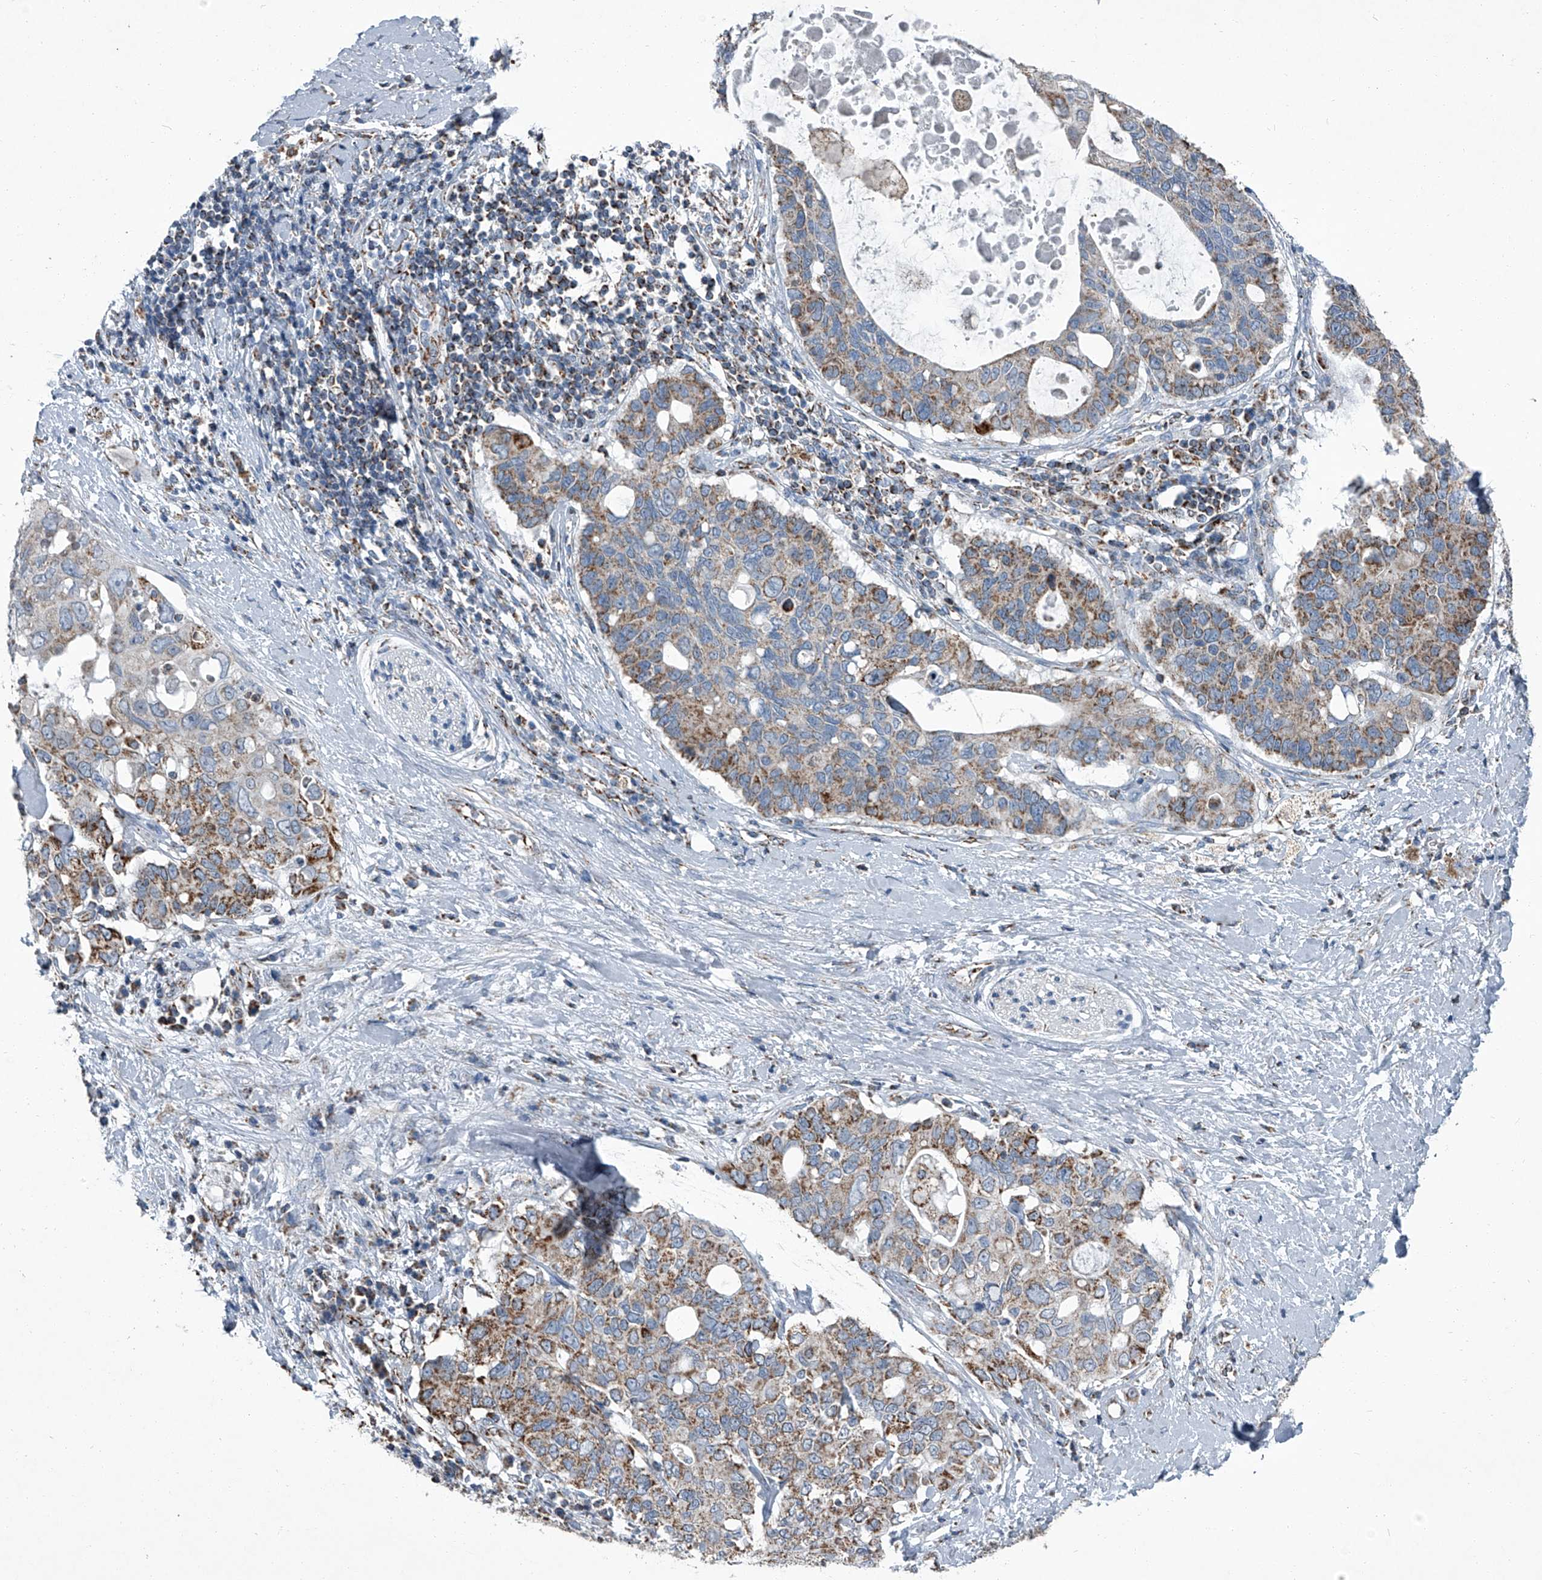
{"staining": {"intensity": "moderate", "quantity": "25%-75%", "location": "cytoplasmic/membranous"}, "tissue": "pancreatic cancer", "cell_type": "Tumor cells", "image_type": "cancer", "snomed": [{"axis": "morphology", "description": "Adenocarcinoma, NOS"}, {"axis": "topography", "description": "Pancreas"}], "caption": "A brown stain shows moderate cytoplasmic/membranous expression of a protein in human pancreatic cancer (adenocarcinoma) tumor cells.", "gene": "CHRNA7", "patient": {"sex": "female", "age": 56}}